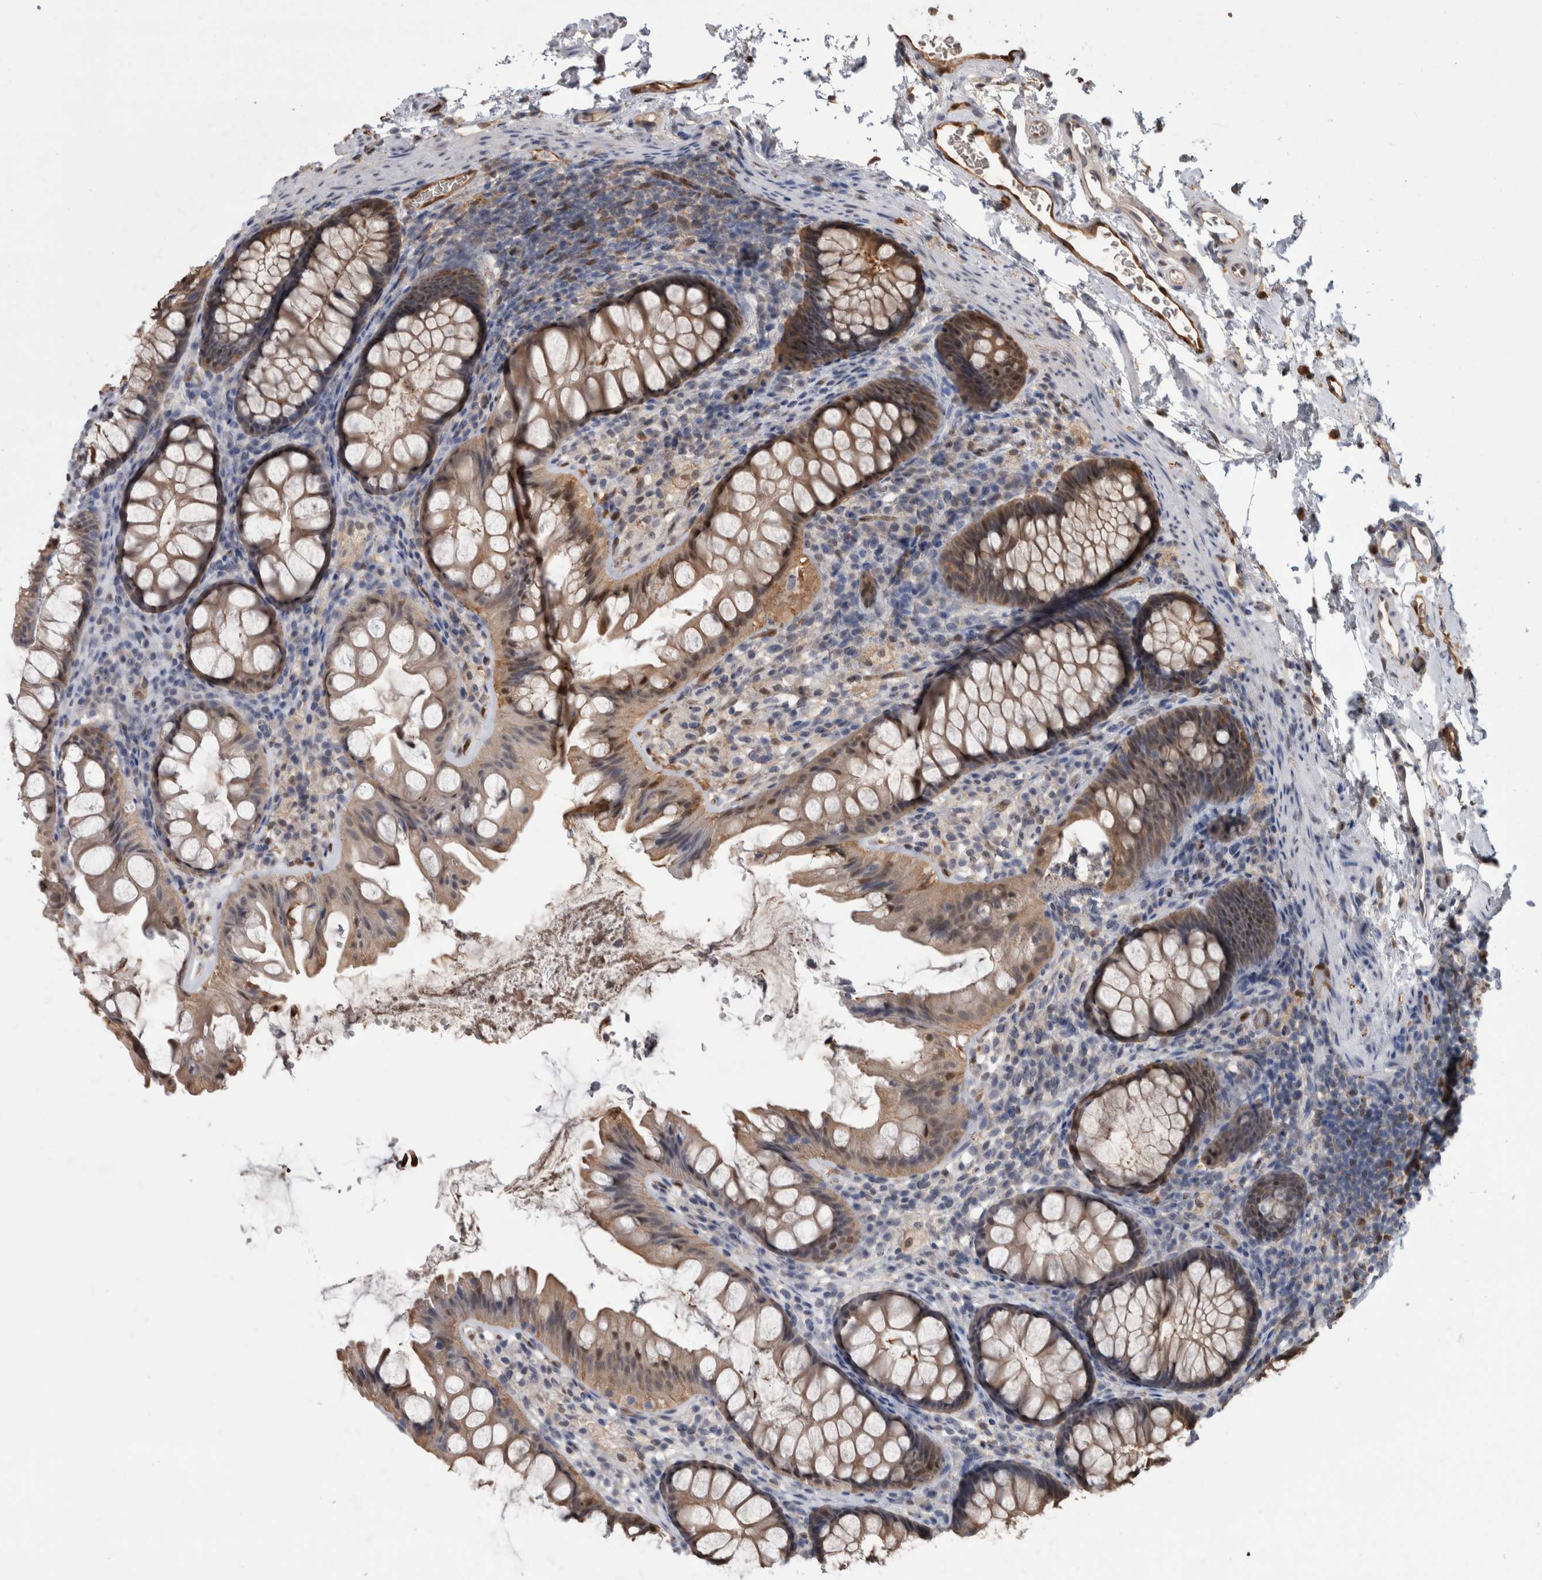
{"staining": {"intensity": "moderate", "quantity": ">75%", "location": "cytoplasmic/membranous"}, "tissue": "colon", "cell_type": "Endothelial cells", "image_type": "normal", "snomed": [{"axis": "morphology", "description": "Normal tissue, NOS"}, {"axis": "topography", "description": "Colon"}], "caption": "IHC image of benign colon: human colon stained using IHC demonstrates medium levels of moderate protein expression localized specifically in the cytoplasmic/membranous of endothelial cells, appearing as a cytoplasmic/membranous brown color.", "gene": "LXN", "patient": {"sex": "female", "age": 62}}